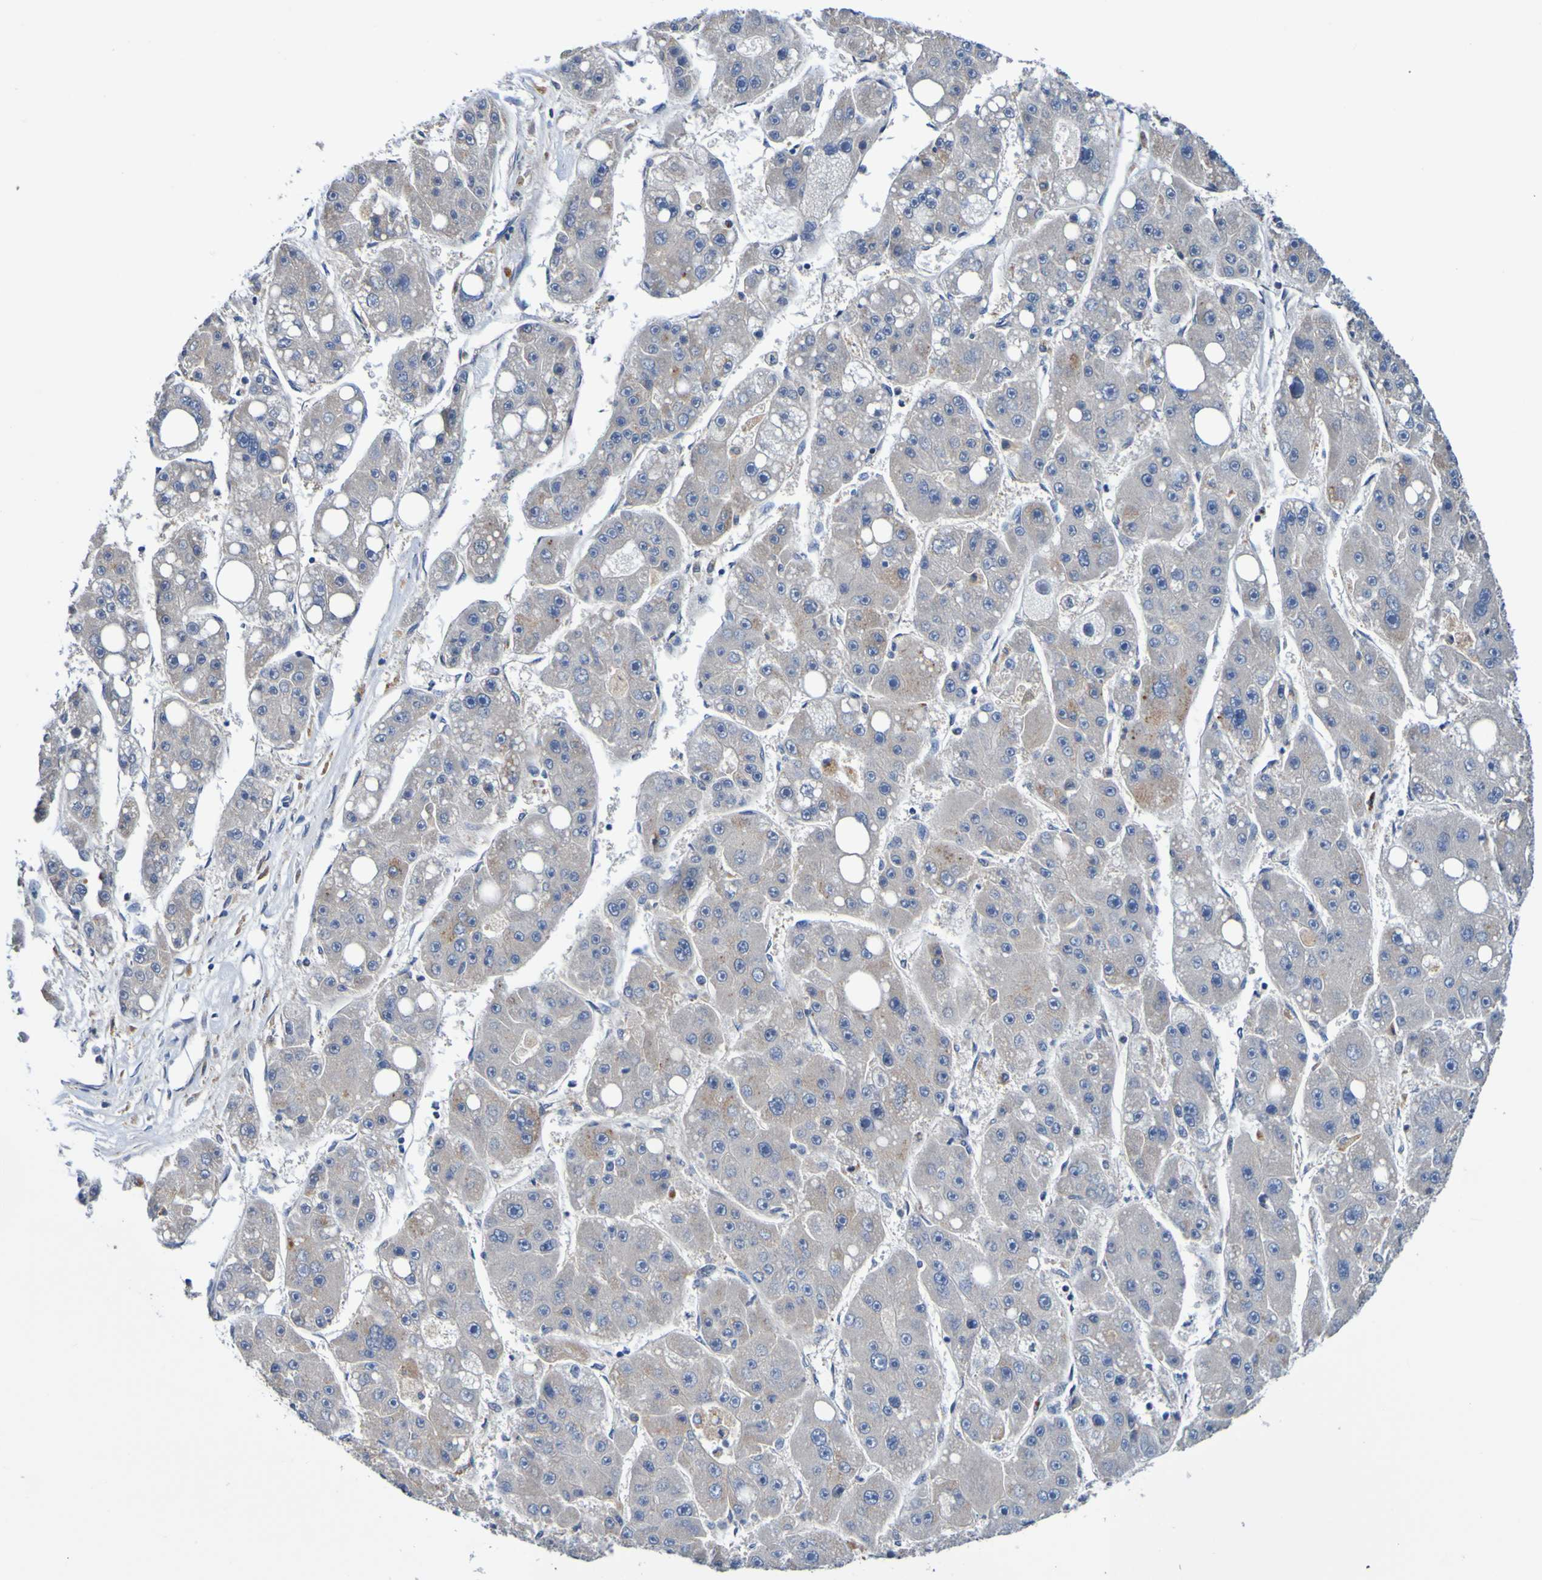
{"staining": {"intensity": "moderate", "quantity": ">75%", "location": "cytoplasmic/membranous"}, "tissue": "liver cancer", "cell_type": "Tumor cells", "image_type": "cancer", "snomed": [{"axis": "morphology", "description": "Carcinoma, Hepatocellular, NOS"}, {"axis": "topography", "description": "Liver"}], "caption": "High-magnification brightfield microscopy of liver cancer (hepatocellular carcinoma) stained with DAB (brown) and counterstained with hematoxylin (blue). tumor cells exhibit moderate cytoplasmic/membranous staining is appreciated in about>75% of cells.", "gene": "METAP2", "patient": {"sex": "female", "age": 61}}